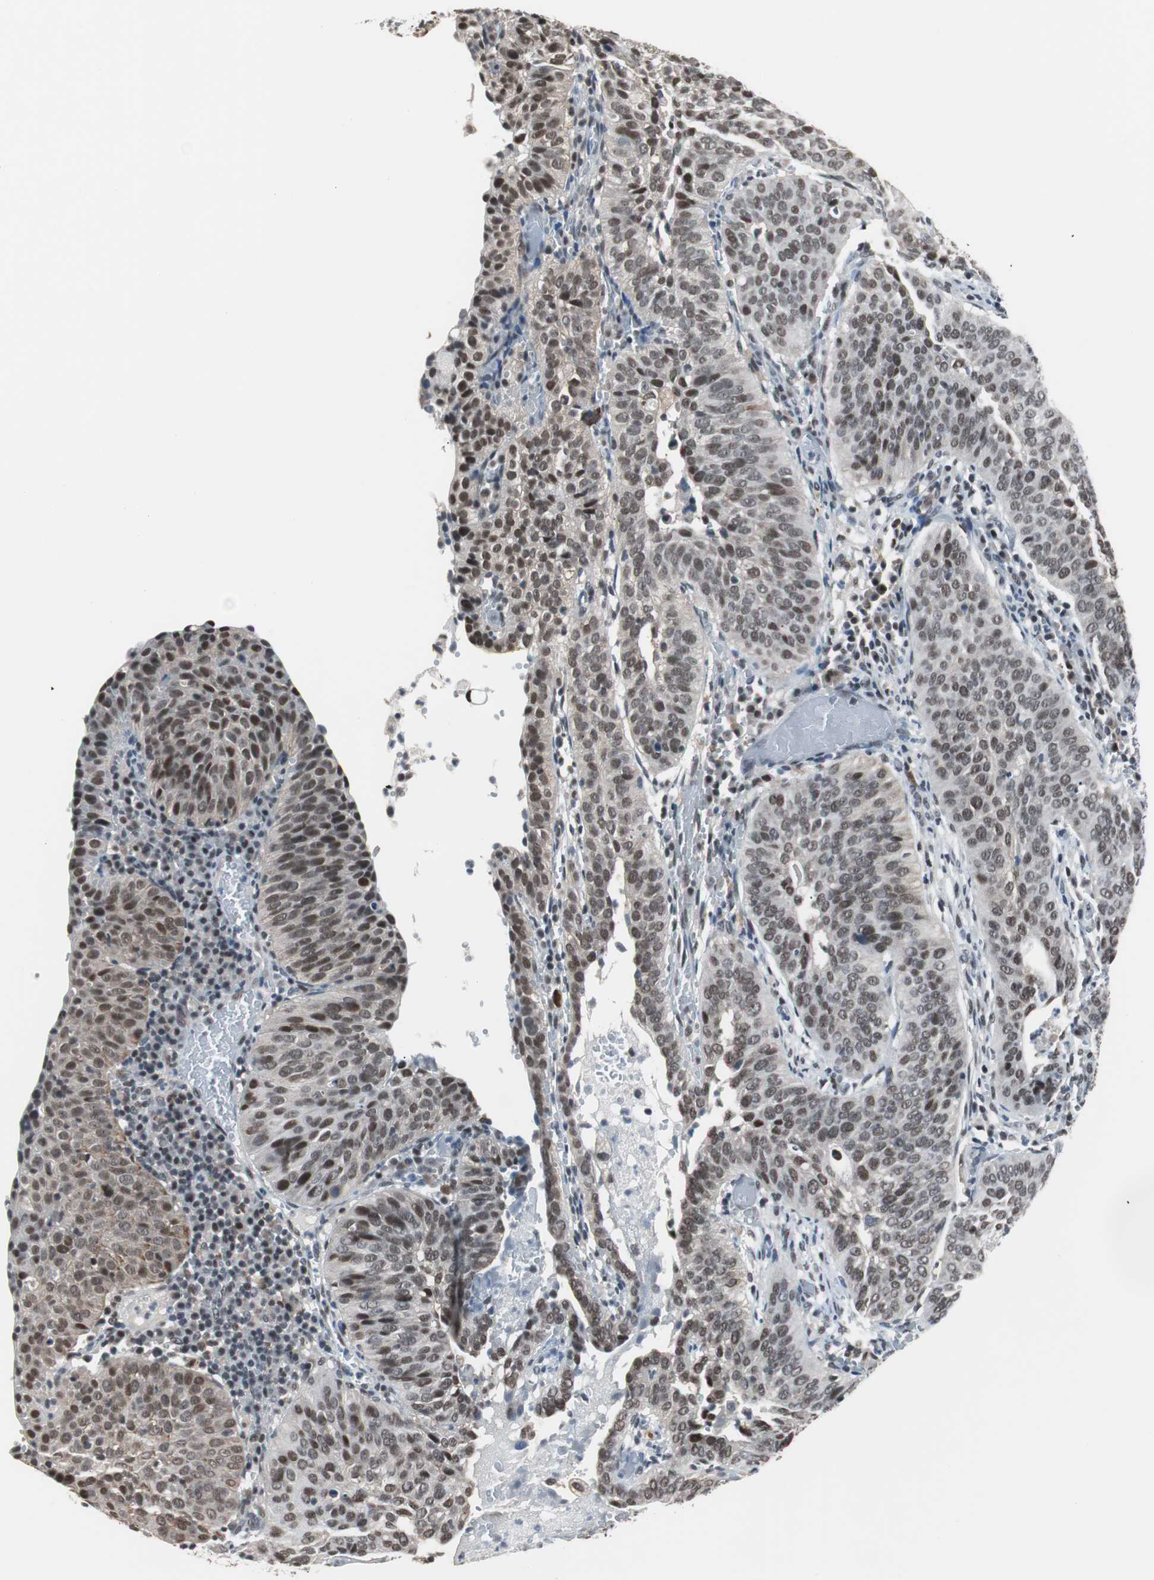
{"staining": {"intensity": "strong", "quantity": ">75%", "location": "nuclear"}, "tissue": "cervical cancer", "cell_type": "Tumor cells", "image_type": "cancer", "snomed": [{"axis": "morphology", "description": "Squamous cell carcinoma, NOS"}, {"axis": "topography", "description": "Cervix"}], "caption": "The histopathology image displays staining of cervical cancer (squamous cell carcinoma), revealing strong nuclear protein positivity (brown color) within tumor cells.", "gene": "TAF7", "patient": {"sex": "female", "age": 39}}